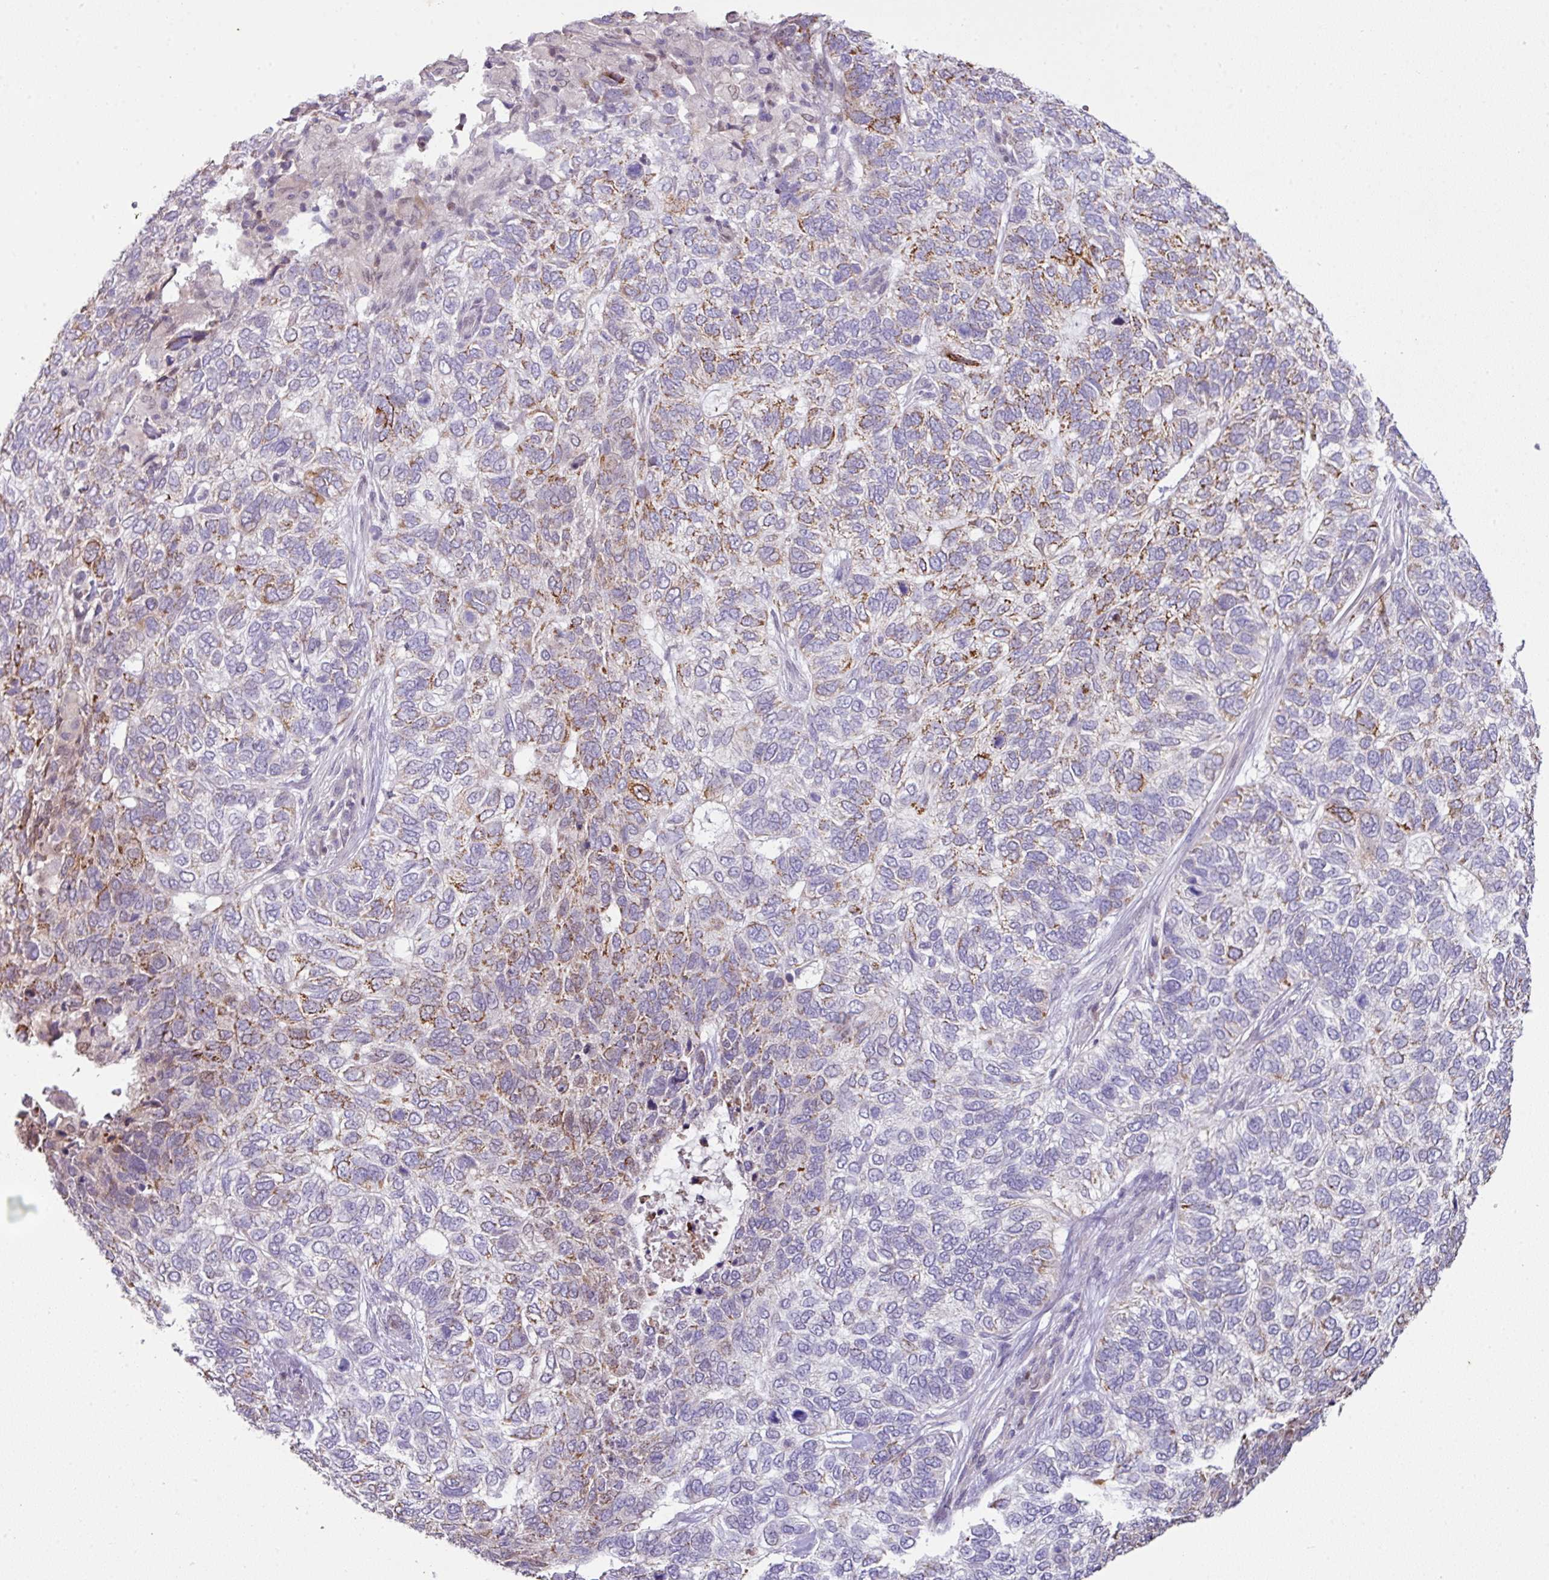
{"staining": {"intensity": "moderate", "quantity": "25%-75%", "location": "cytoplasmic/membranous"}, "tissue": "skin cancer", "cell_type": "Tumor cells", "image_type": "cancer", "snomed": [{"axis": "morphology", "description": "Basal cell carcinoma"}, {"axis": "topography", "description": "Skin"}], "caption": "DAB (3,3'-diaminobenzidine) immunohistochemical staining of skin cancer (basal cell carcinoma) demonstrates moderate cytoplasmic/membranous protein staining in about 25%-75% of tumor cells.", "gene": "ANKRD18A", "patient": {"sex": "female", "age": 65}}